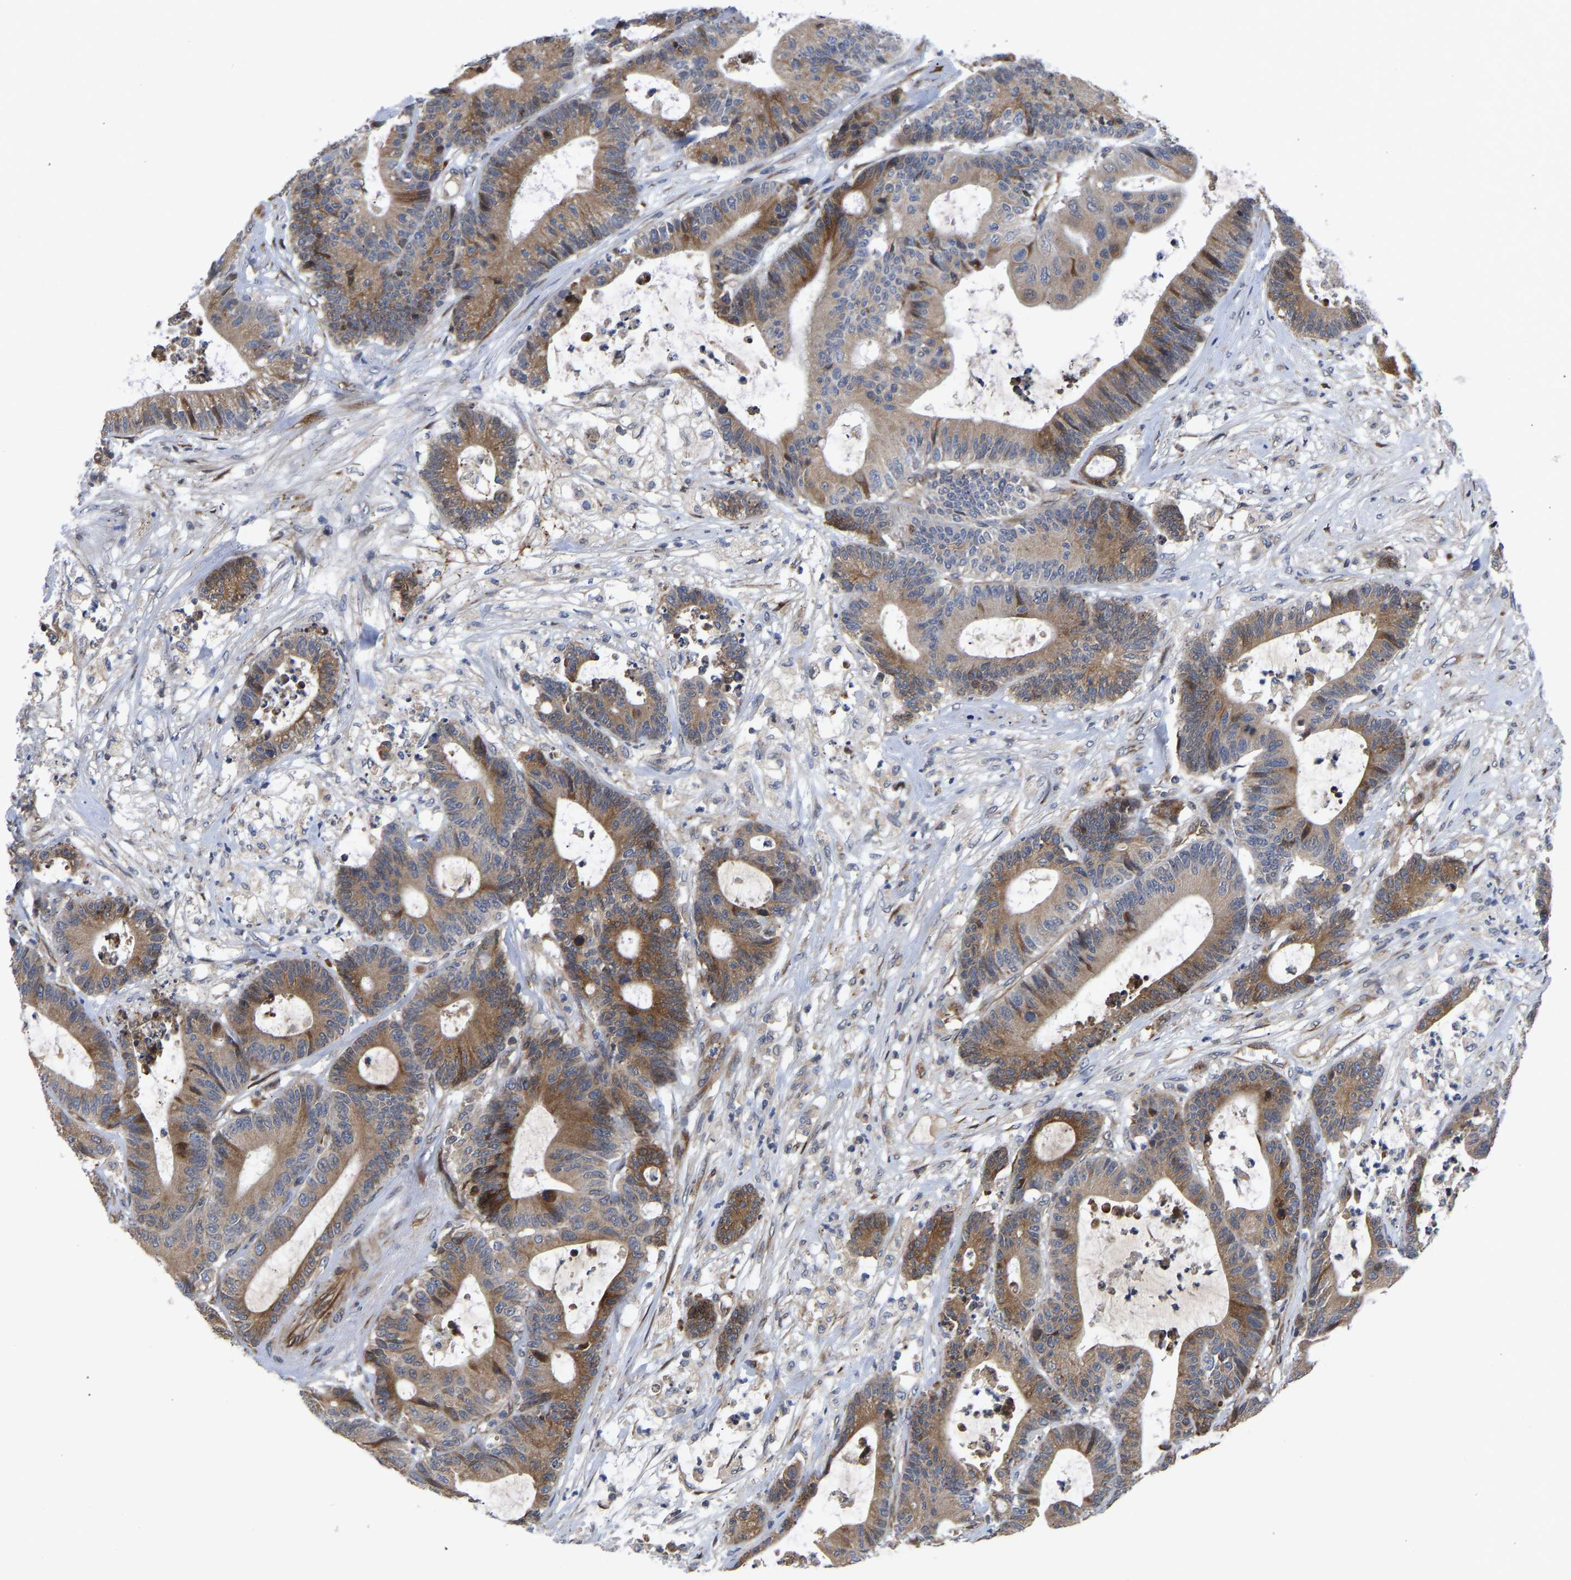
{"staining": {"intensity": "moderate", "quantity": ">75%", "location": "cytoplasmic/membranous"}, "tissue": "colorectal cancer", "cell_type": "Tumor cells", "image_type": "cancer", "snomed": [{"axis": "morphology", "description": "Adenocarcinoma, NOS"}, {"axis": "topography", "description": "Colon"}], "caption": "Human adenocarcinoma (colorectal) stained for a protein (brown) reveals moderate cytoplasmic/membranous positive expression in approximately >75% of tumor cells.", "gene": "FRRS1", "patient": {"sex": "female", "age": 84}}